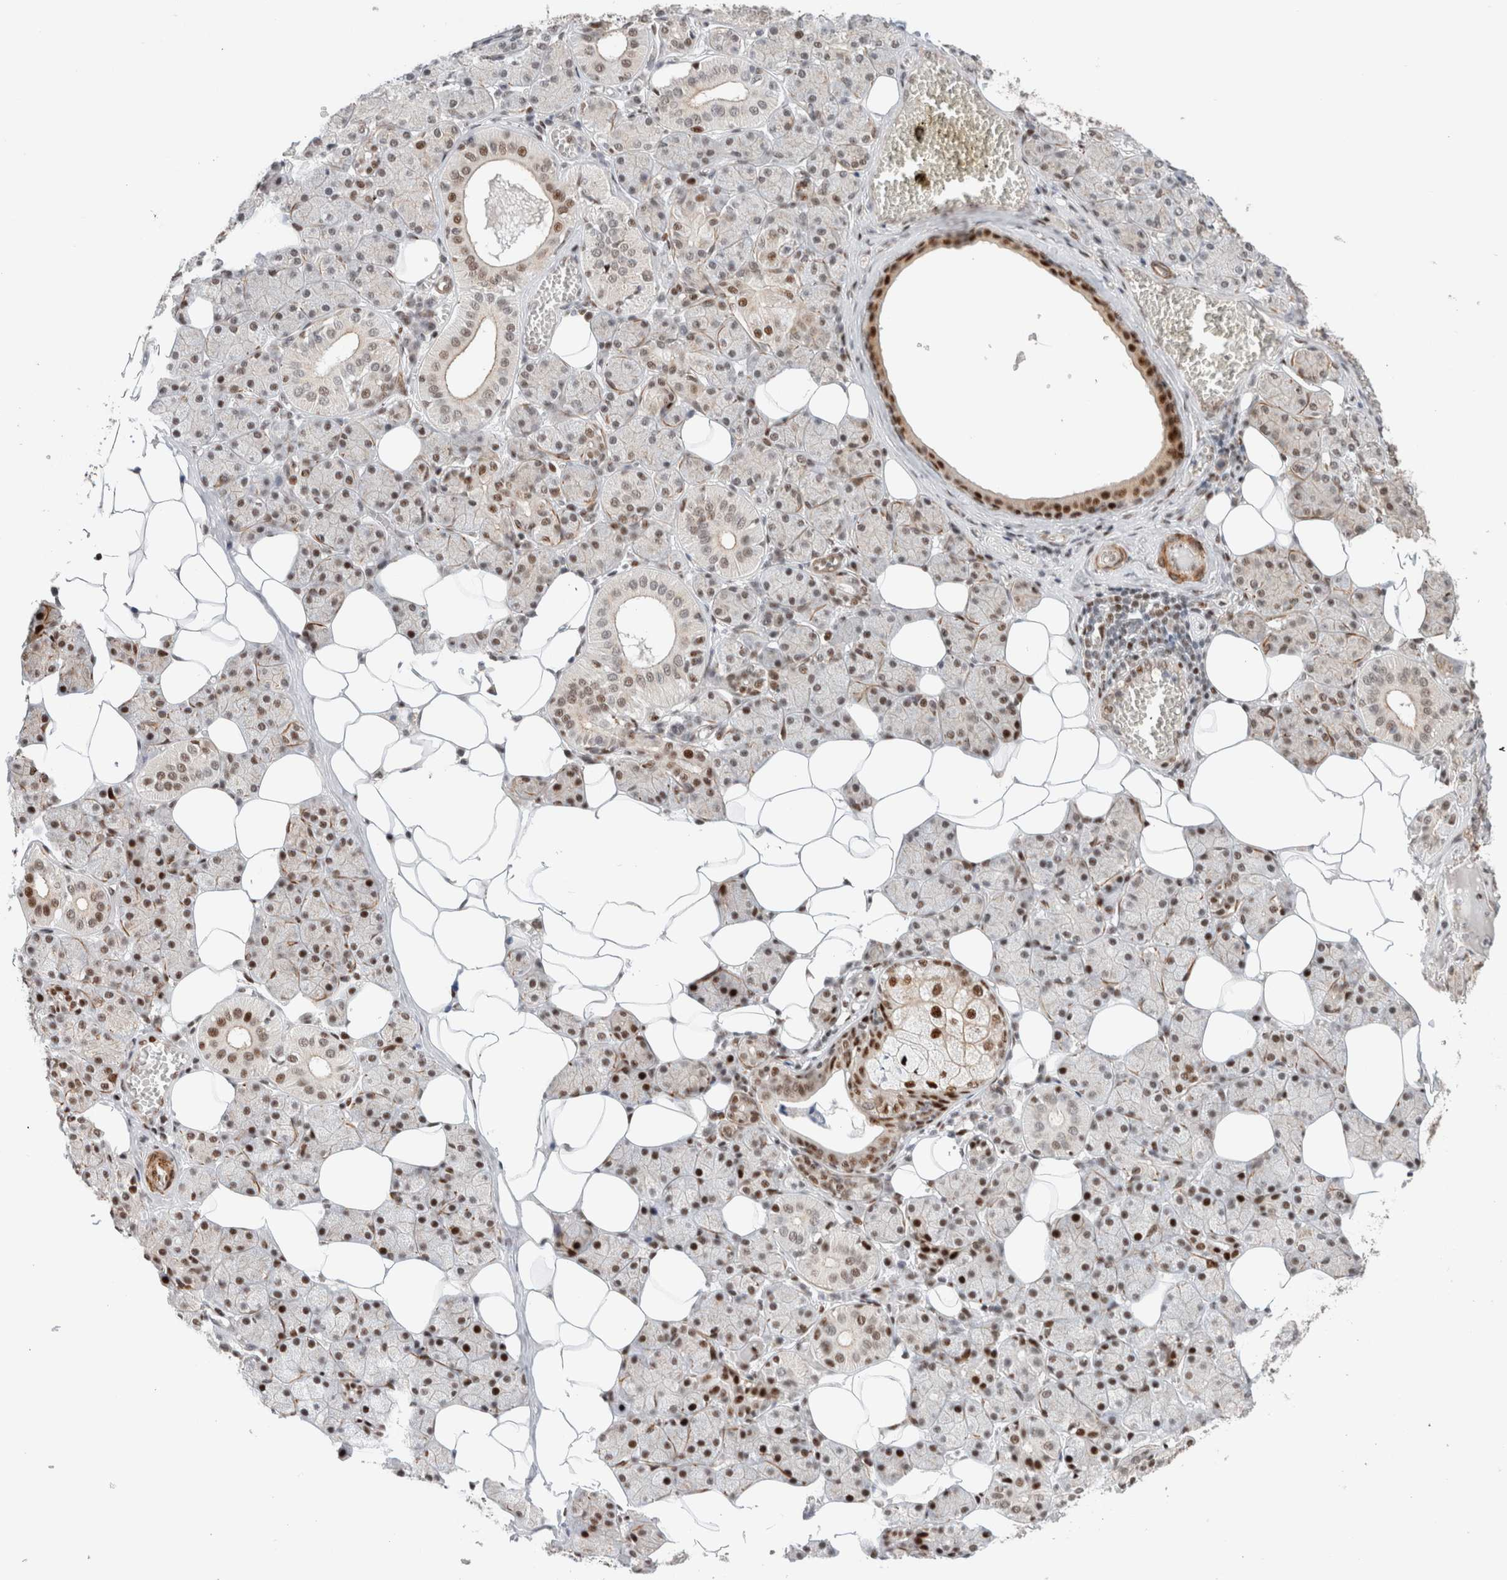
{"staining": {"intensity": "strong", "quantity": "25%-75%", "location": "nuclear"}, "tissue": "salivary gland", "cell_type": "Glandular cells", "image_type": "normal", "snomed": [{"axis": "morphology", "description": "Normal tissue, NOS"}, {"axis": "topography", "description": "Salivary gland"}], "caption": "Glandular cells show high levels of strong nuclear expression in about 25%-75% of cells in unremarkable salivary gland. Nuclei are stained in blue.", "gene": "ID3", "patient": {"sex": "female", "age": 33}}